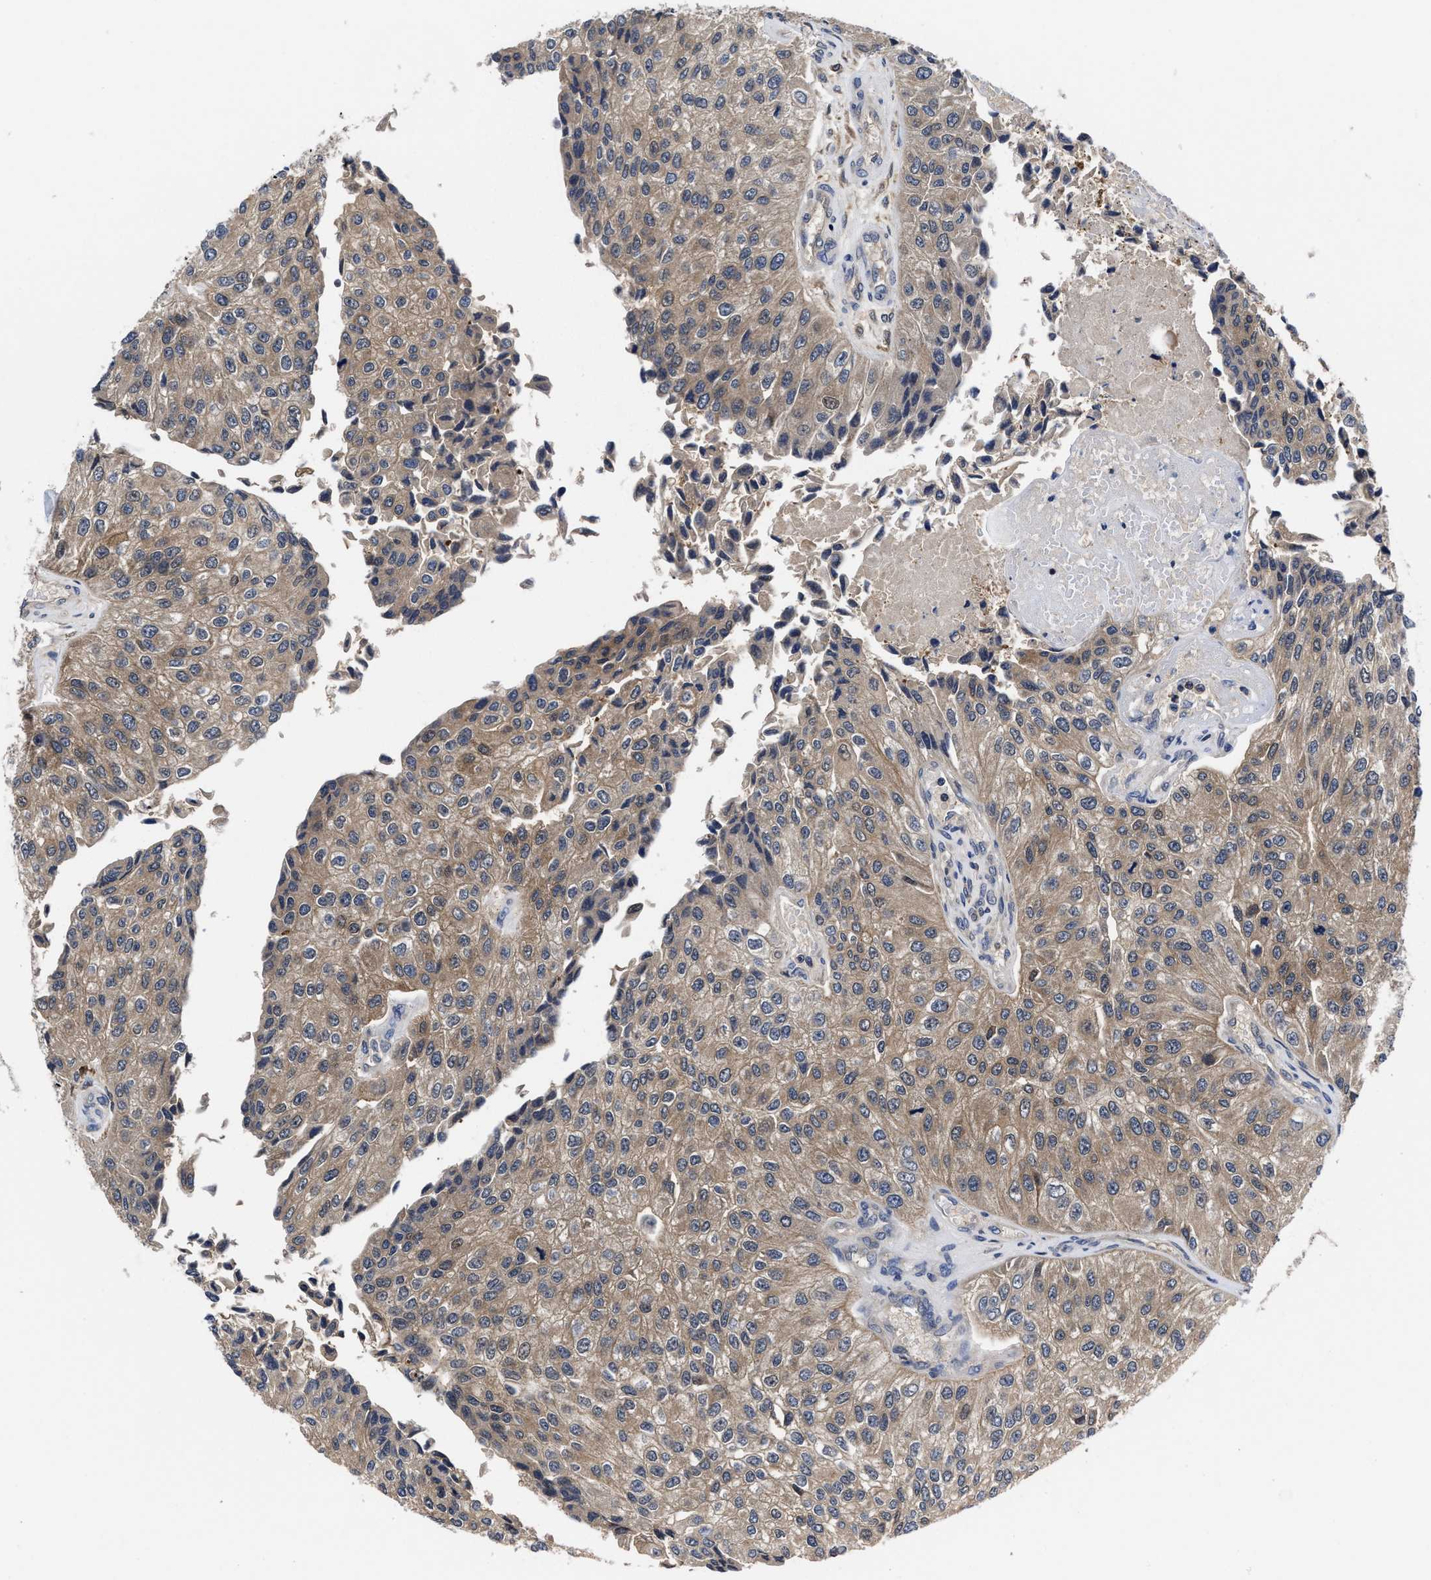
{"staining": {"intensity": "weak", "quantity": ">75%", "location": "cytoplasmic/membranous"}, "tissue": "urothelial cancer", "cell_type": "Tumor cells", "image_type": "cancer", "snomed": [{"axis": "morphology", "description": "Urothelial carcinoma, High grade"}, {"axis": "topography", "description": "Kidney"}, {"axis": "topography", "description": "Urinary bladder"}], "caption": "A micrograph of urothelial cancer stained for a protein shows weak cytoplasmic/membranous brown staining in tumor cells.", "gene": "KIF12", "patient": {"sex": "male", "age": 77}}